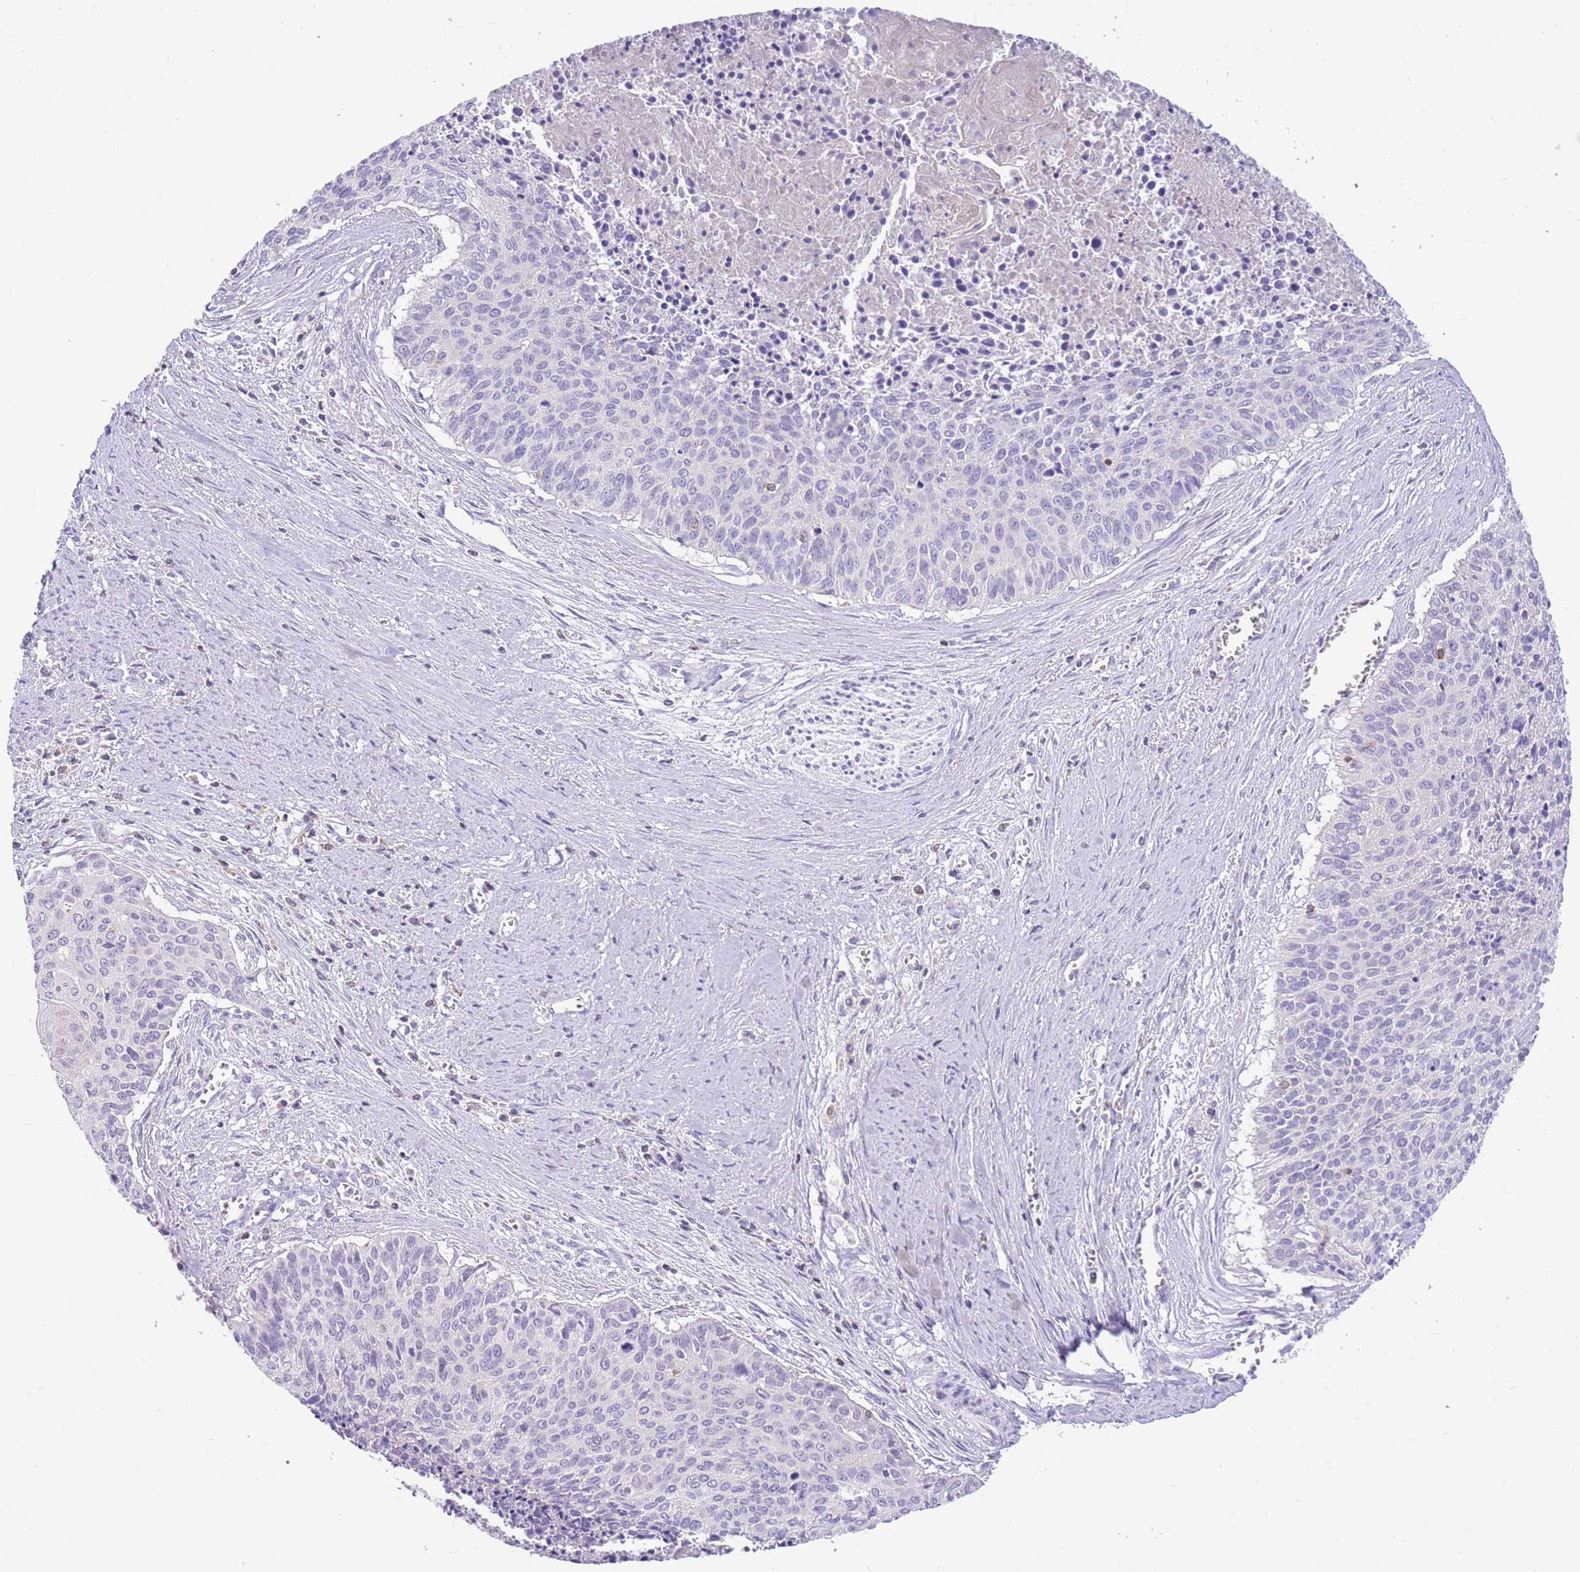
{"staining": {"intensity": "negative", "quantity": "none", "location": "none"}, "tissue": "cervical cancer", "cell_type": "Tumor cells", "image_type": "cancer", "snomed": [{"axis": "morphology", "description": "Squamous cell carcinoma, NOS"}, {"axis": "topography", "description": "Cervix"}], "caption": "Immunohistochemistry histopathology image of neoplastic tissue: human cervical squamous cell carcinoma stained with DAB displays no significant protein staining in tumor cells.", "gene": "OR4Q3", "patient": {"sex": "female", "age": 55}}